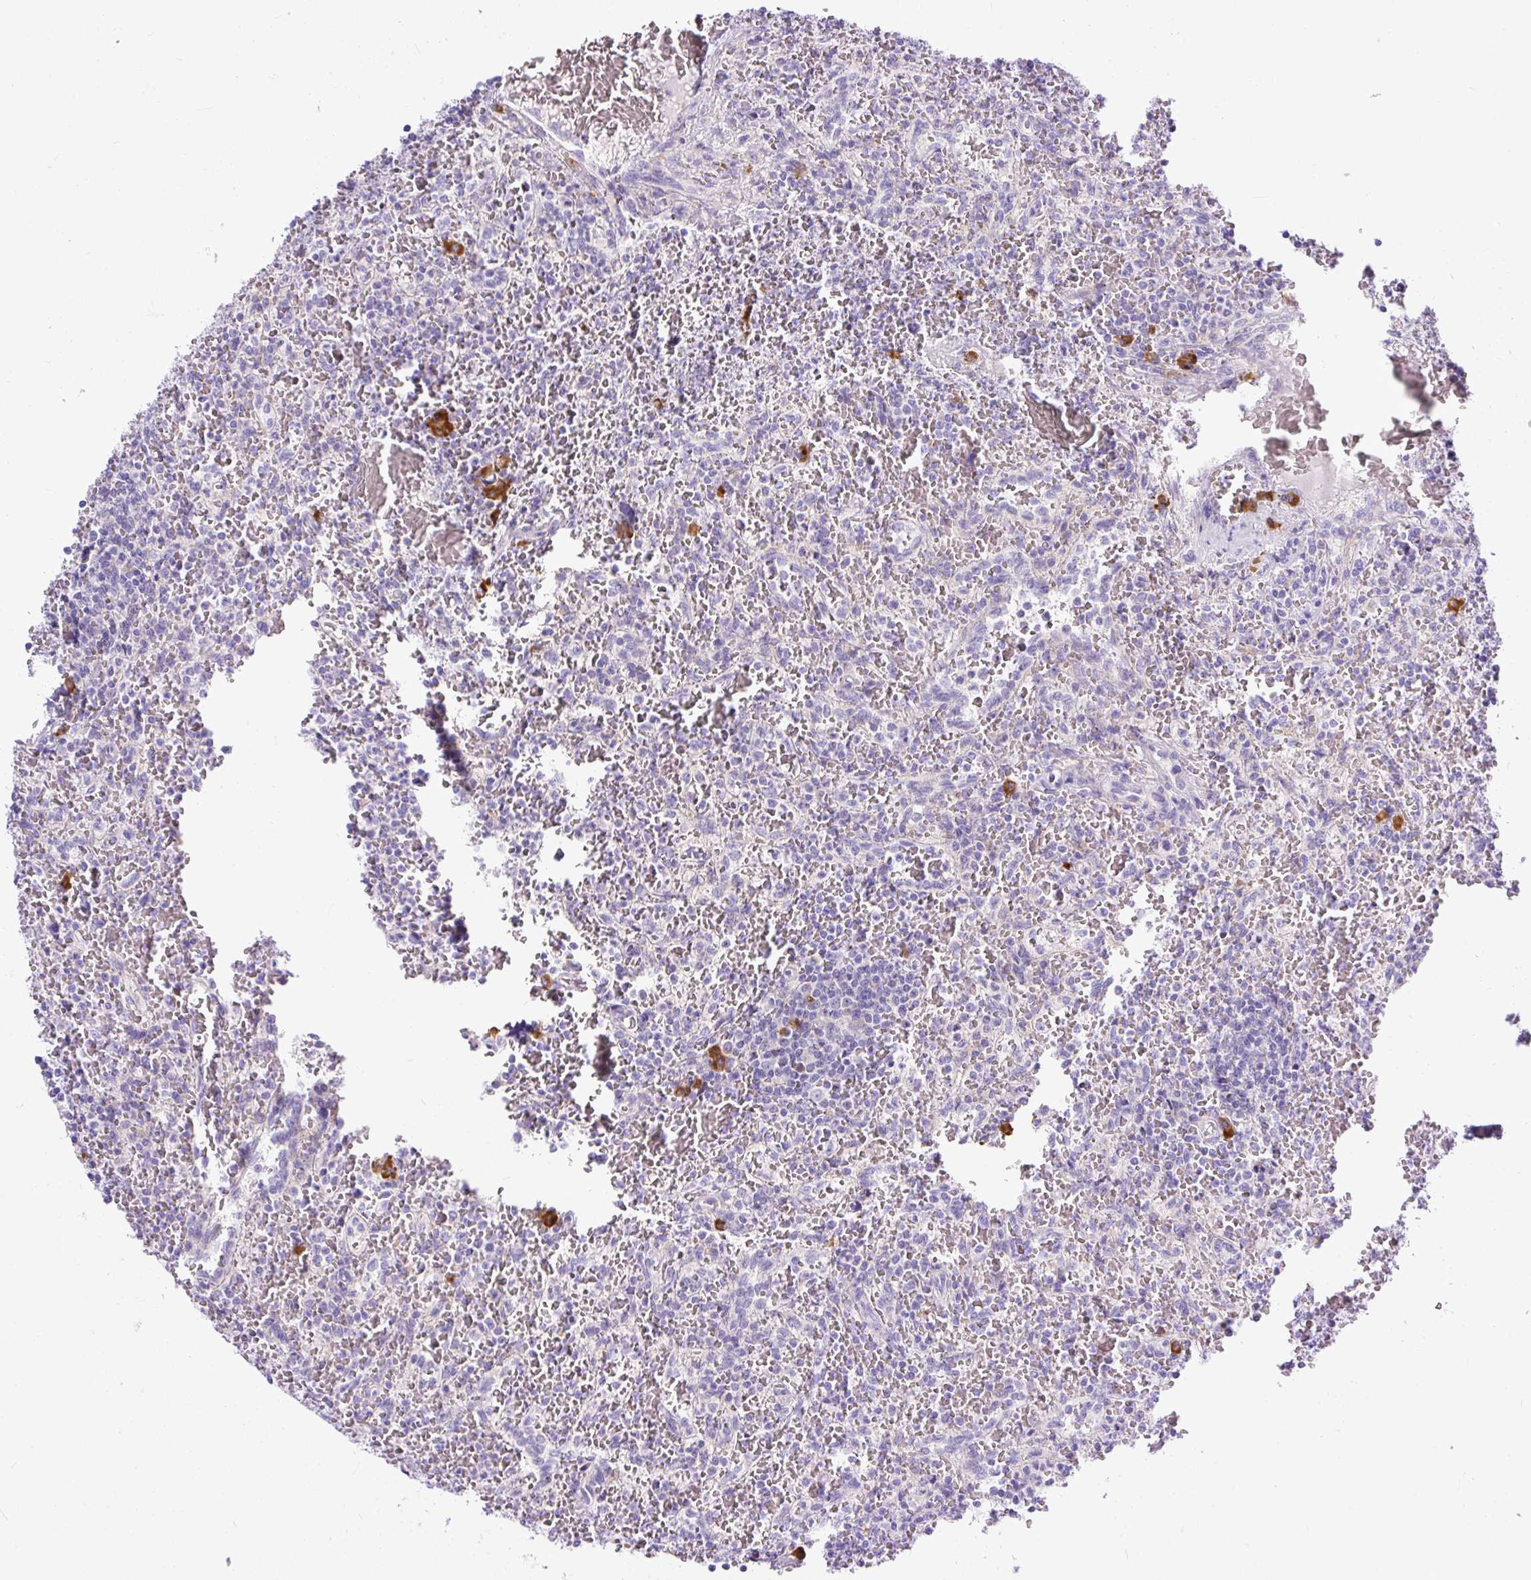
{"staining": {"intensity": "negative", "quantity": "none", "location": "none"}, "tissue": "lymphoma", "cell_type": "Tumor cells", "image_type": "cancer", "snomed": [{"axis": "morphology", "description": "Malignant lymphoma, non-Hodgkin's type, Low grade"}, {"axis": "topography", "description": "Spleen"}], "caption": "There is no significant expression in tumor cells of malignant lymphoma, non-Hodgkin's type (low-grade).", "gene": "SYBU", "patient": {"sex": "female", "age": 64}}